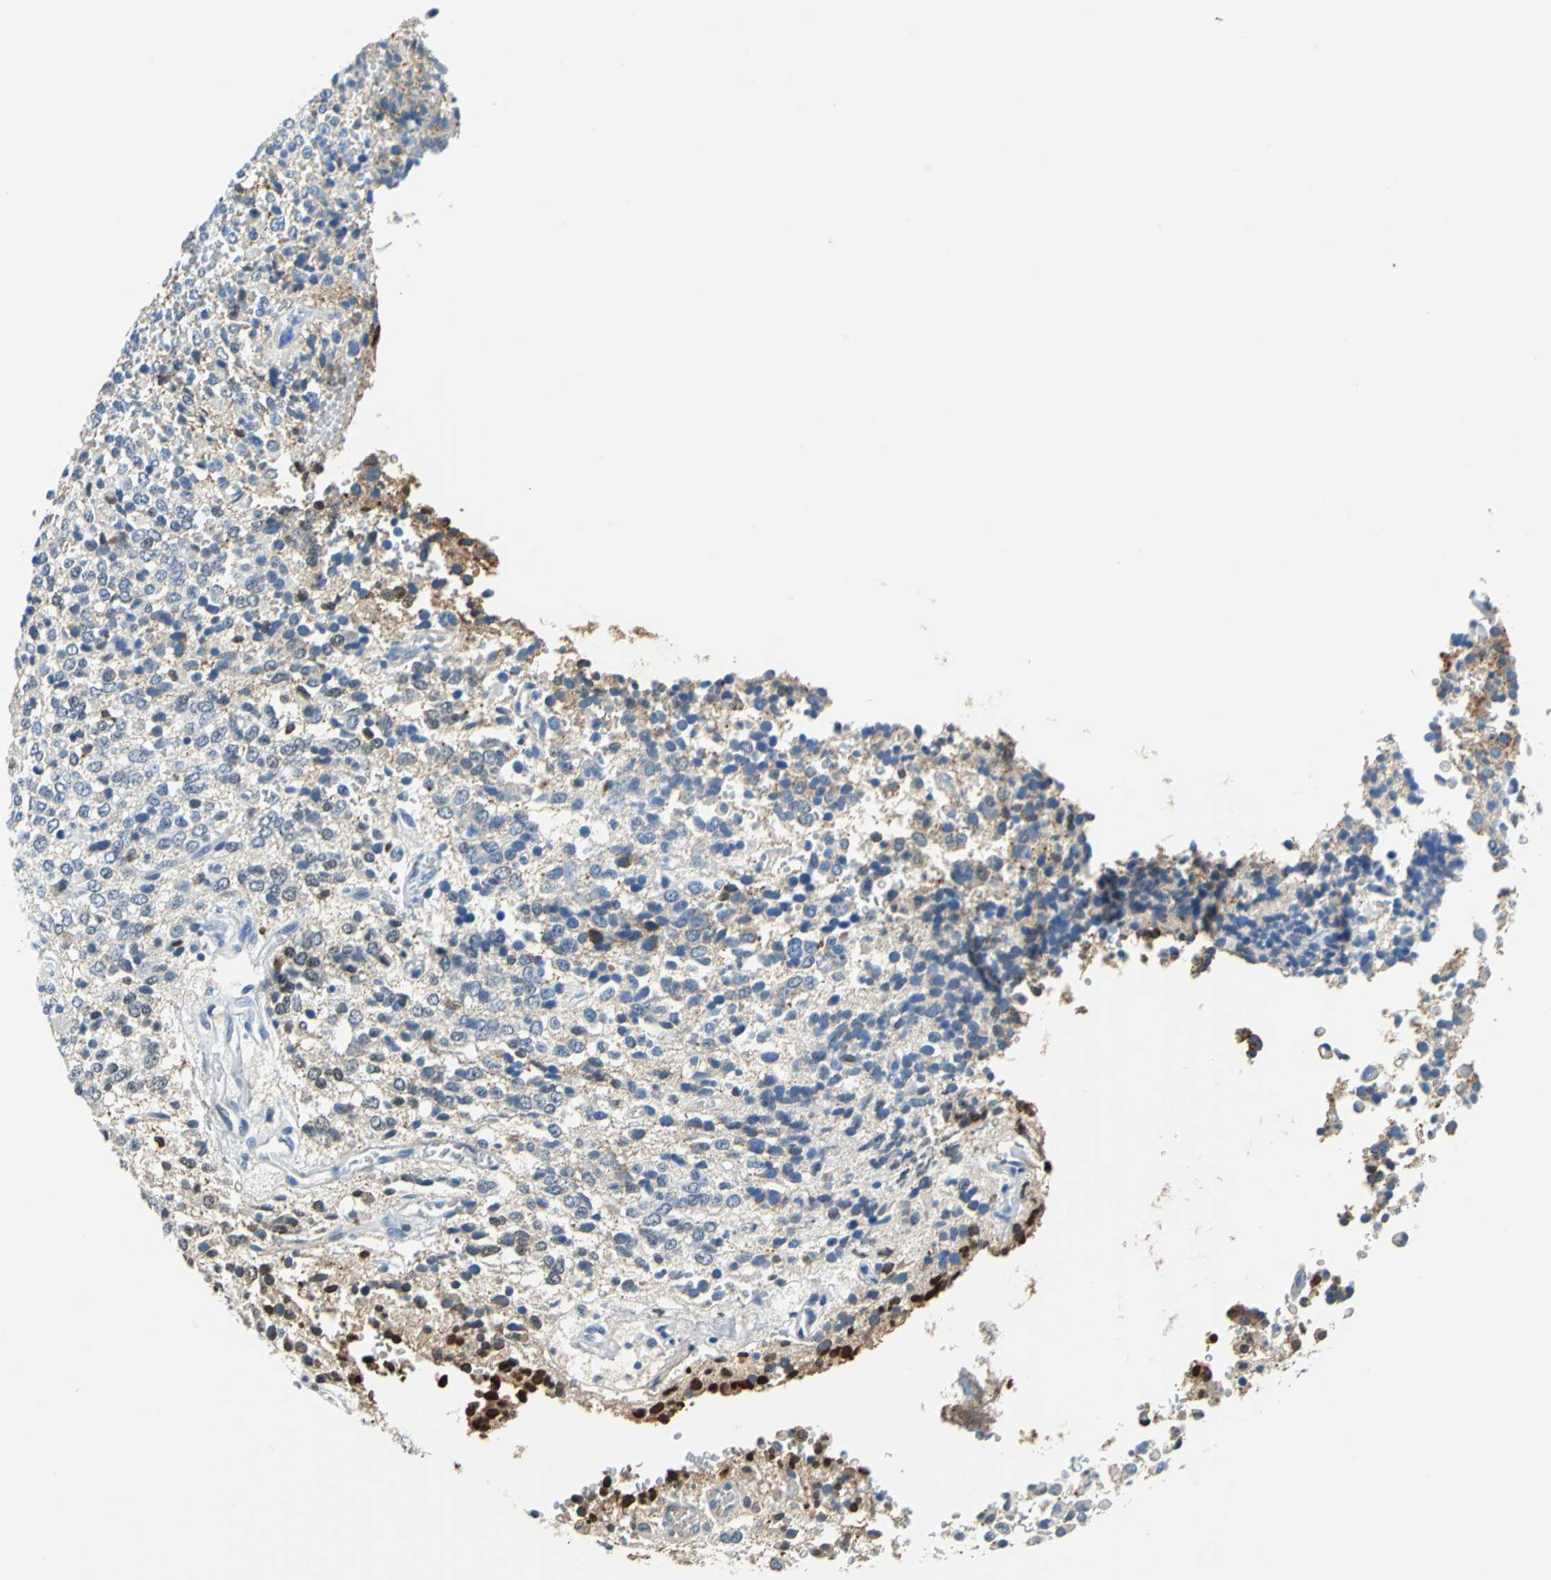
{"staining": {"intensity": "weak", "quantity": "<25%", "location": "cytoplasmic/membranous"}, "tissue": "glioma", "cell_type": "Tumor cells", "image_type": "cancer", "snomed": [{"axis": "morphology", "description": "Glioma, malignant, High grade"}, {"axis": "topography", "description": "pancreas cauda"}], "caption": "An immunohistochemistry photomicrograph of malignant high-grade glioma is shown. There is no staining in tumor cells of malignant high-grade glioma.", "gene": "ALB", "patient": {"sex": "male", "age": 60}}